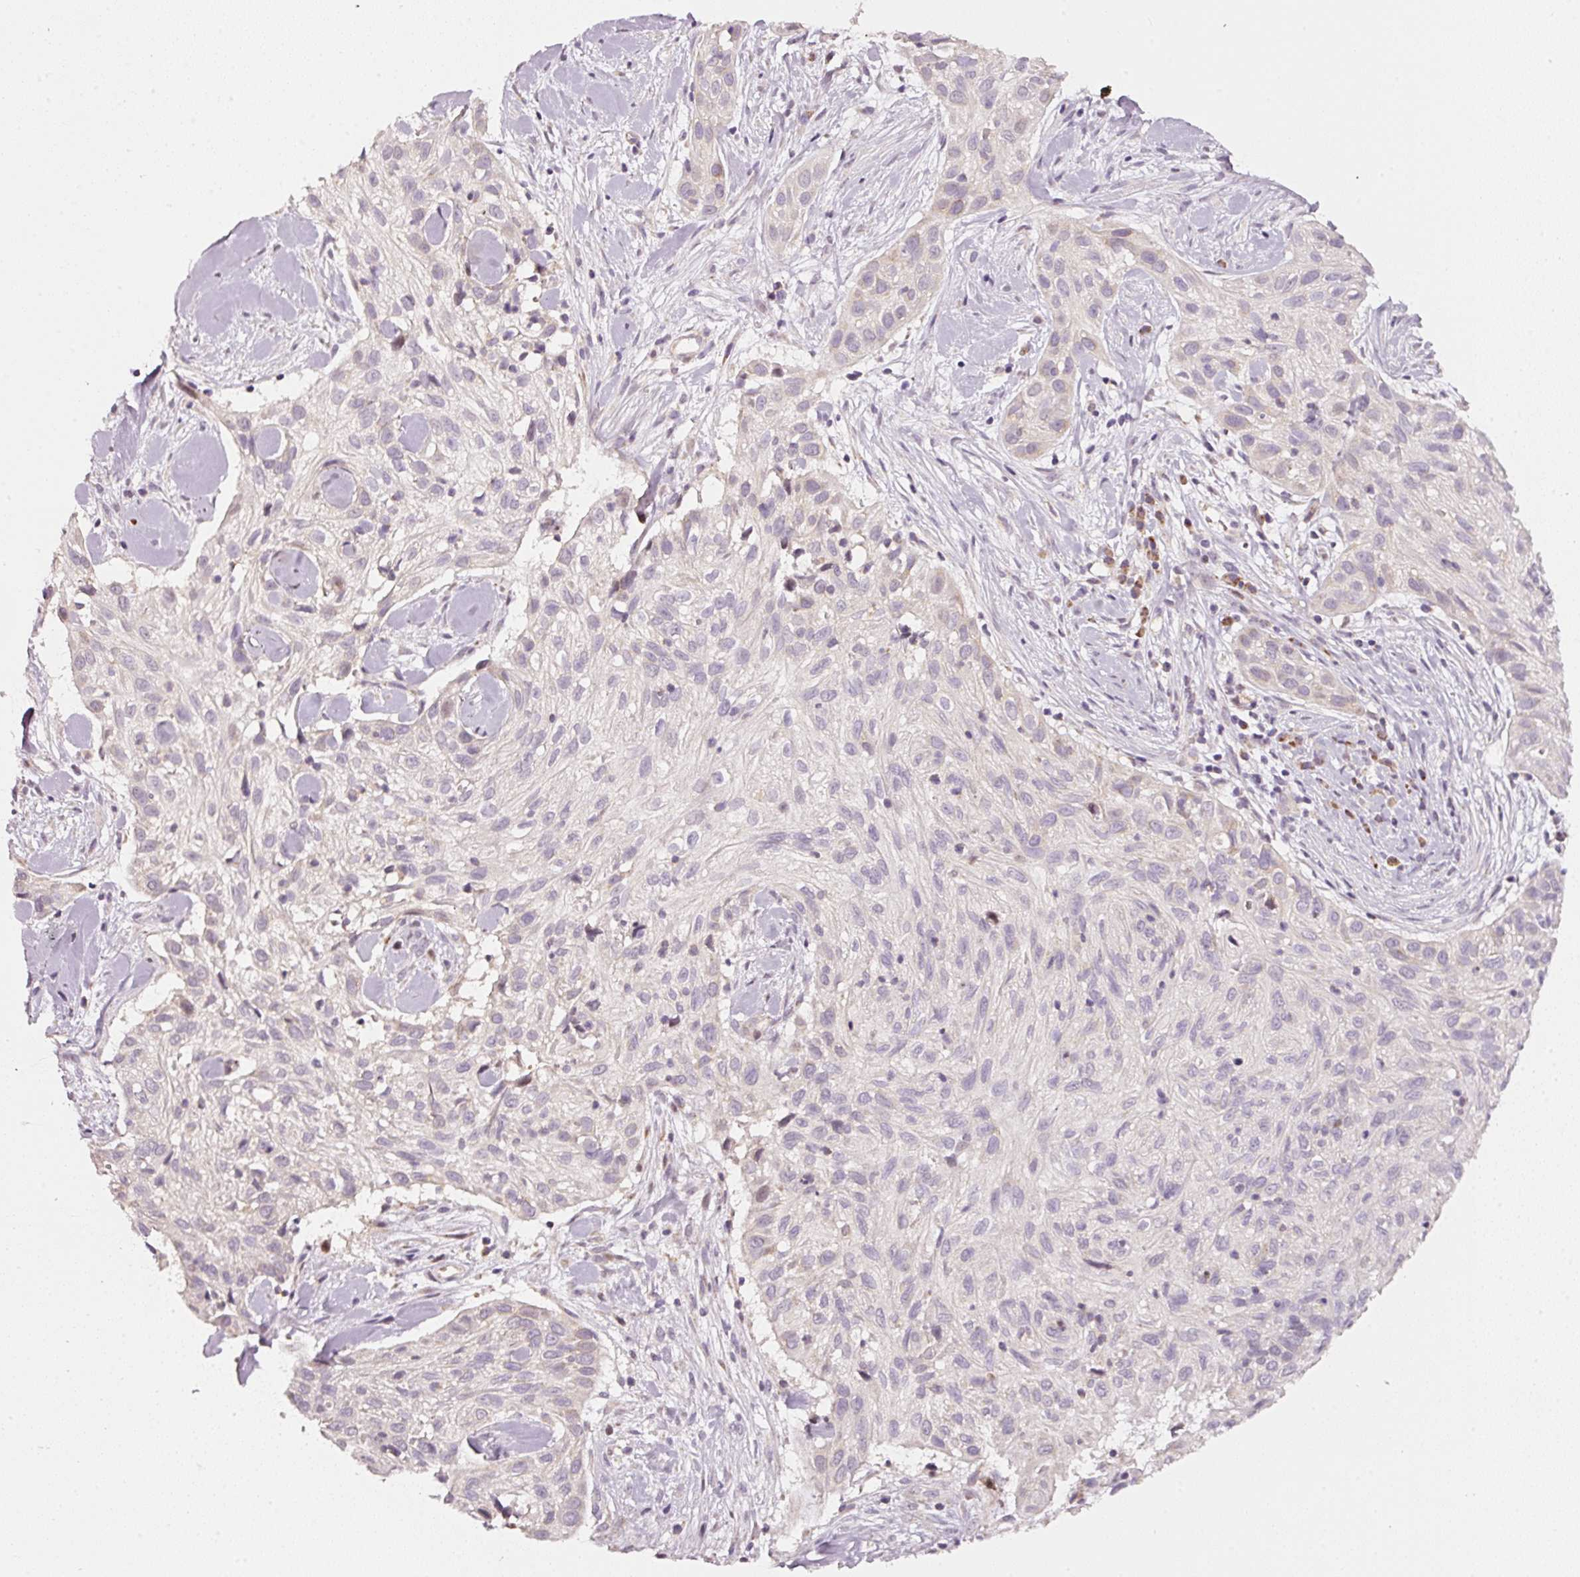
{"staining": {"intensity": "negative", "quantity": "none", "location": "none"}, "tissue": "skin cancer", "cell_type": "Tumor cells", "image_type": "cancer", "snomed": [{"axis": "morphology", "description": "Squamous cell carcinoma, NOS"}, {"axis": "topography", "description": "Skin"}], "caption": "Immunohistochemistry image of neoplastic tissue: skin cancer stained with DAB (3,3'-diaminobenzidine) exhibits no significant protein positivity in tumor cells. (IHC, brightfield microscopy, high magnification).", "gene": "TOB2", "patient": {"sex": "male", "age": 82}}